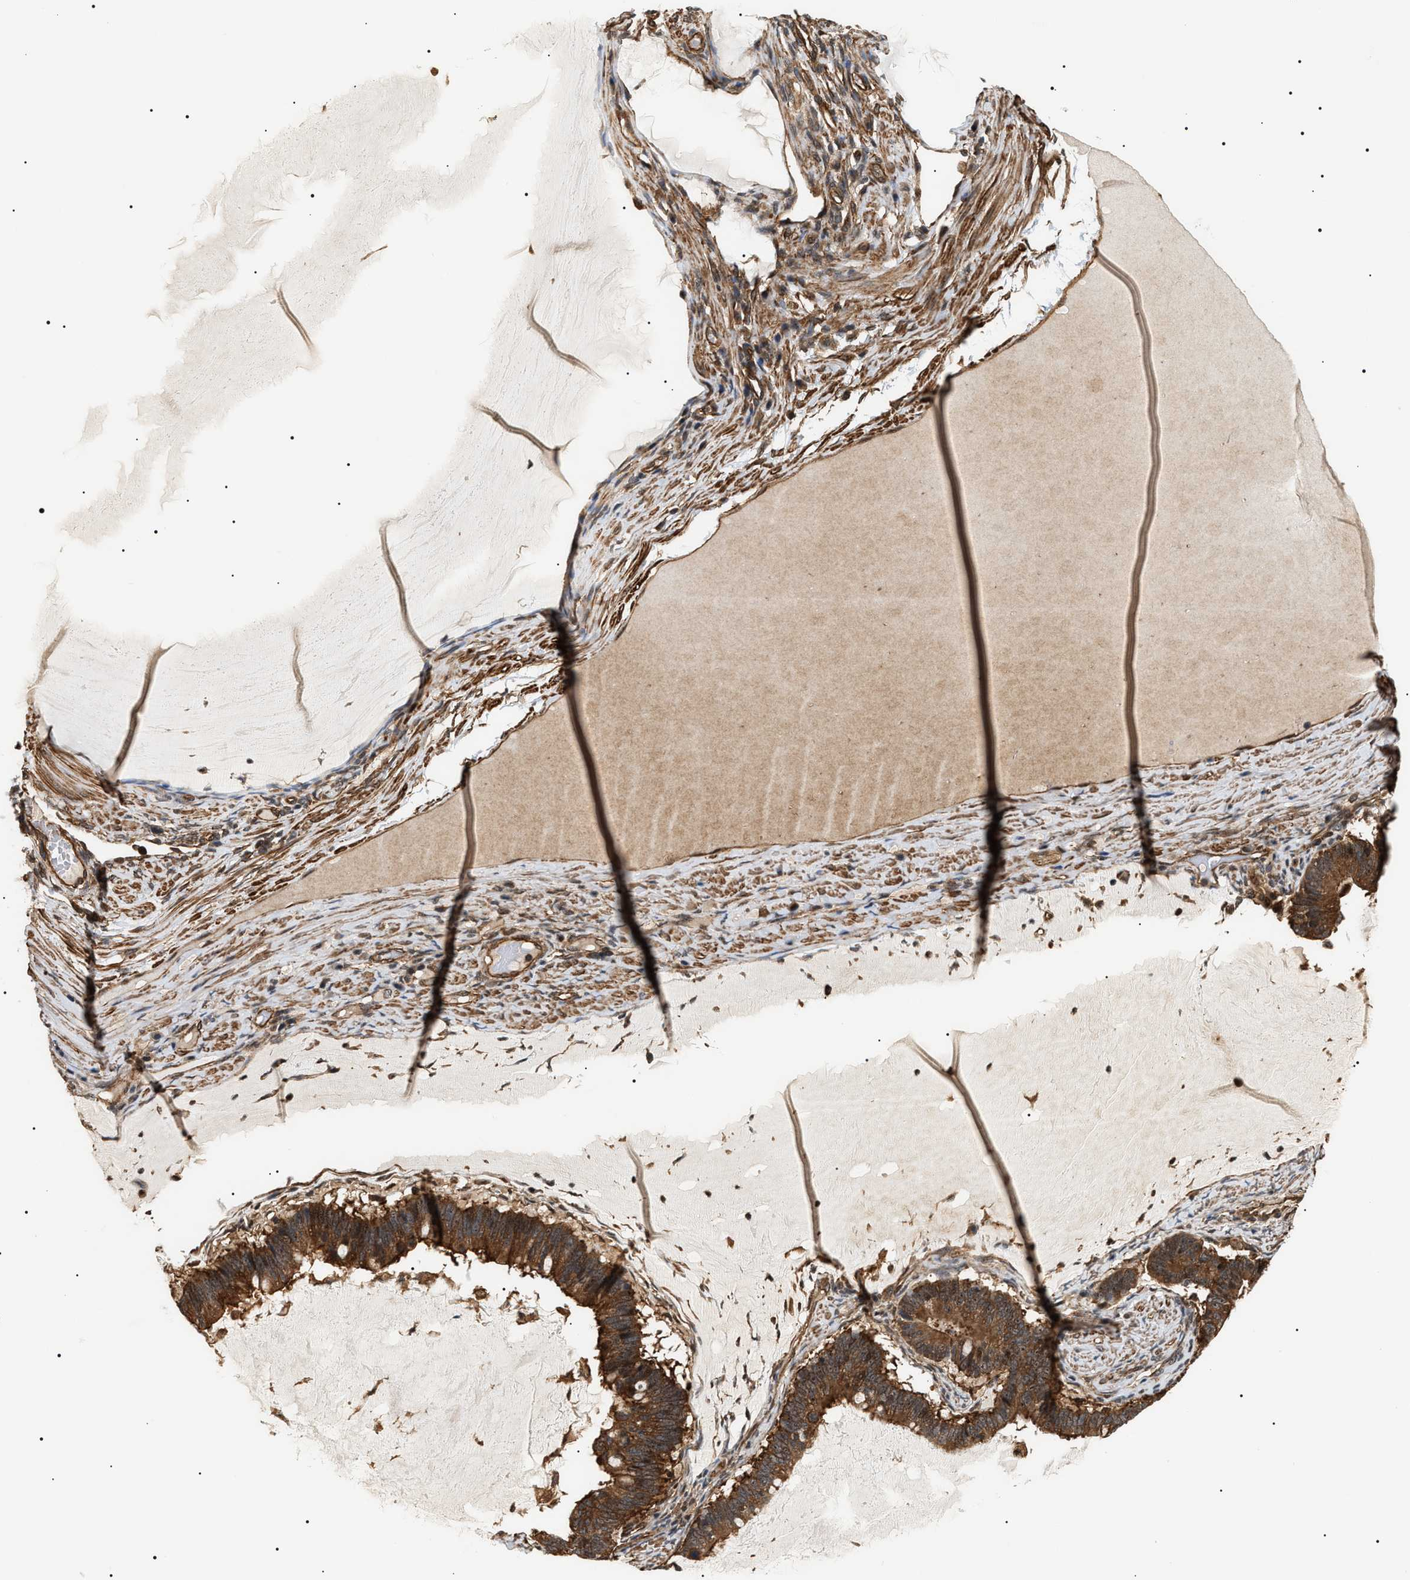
{"staining": {"intensity": "strong", "quantity": ">75%", "location": "cytoplasmic/membranous"}, "tissue": "ovarian cancer", "cell_type": "Tumor cells", "image_type": "cancer", "snomed": [{"axis": "morphology", "description": "Cystadenocarcinoma, mucinous, NOS"}, {"axis": "topography", "description": "Ovary"}], "caption": "Ovarian cancer (mucinous cystadenocarcinoma) stained with IHC shows strong cytoplasmic/membranous expression in about >75% of tumor cells.", "gene": "SH3GLB2", "patient": {"sex": "female", "age": 61}}